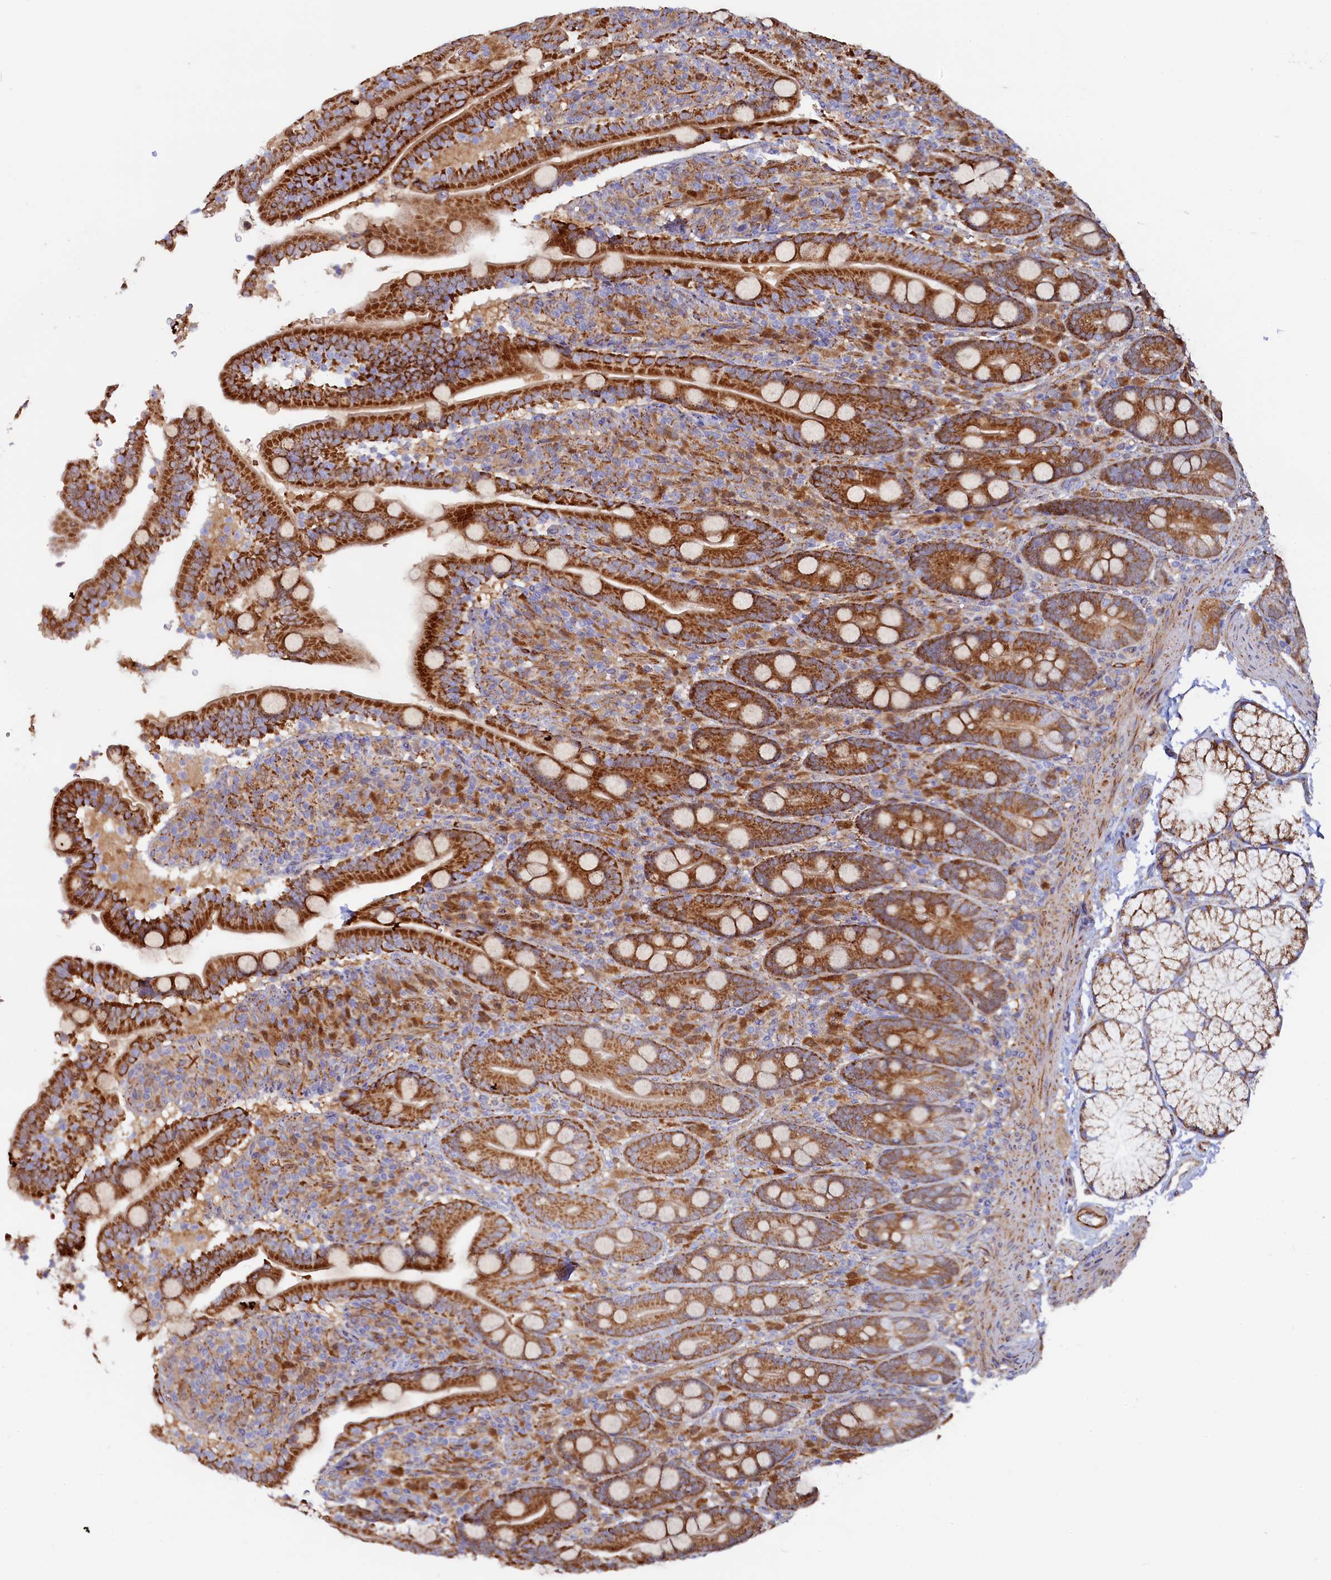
{"staining": {"intensity": "strong", "quantity": ">75%", "location": "cytoplasmic/membranous"}, "tissue": "duodenum", "cell_type": "Glandular cells", "image_type": "normal", "snomed": [{"axis": "morphology", "description": "Normal tissue, NOS"}, {"axis": "topography", "description": "Duodenum"}], "caption": "Strong cytoplasmic/membranous staining is present in approximately >75% of glandular cells in benign duodenum. The staining was performed using DAB (3,3'-diaminobenzidine) to visualize the protein expression in brown, while the nuclei were stained in blue with hematoxylin (Magnification: 20x).", "gene": "ASTE1", "patient": {"sex": "male", "age": 35}}